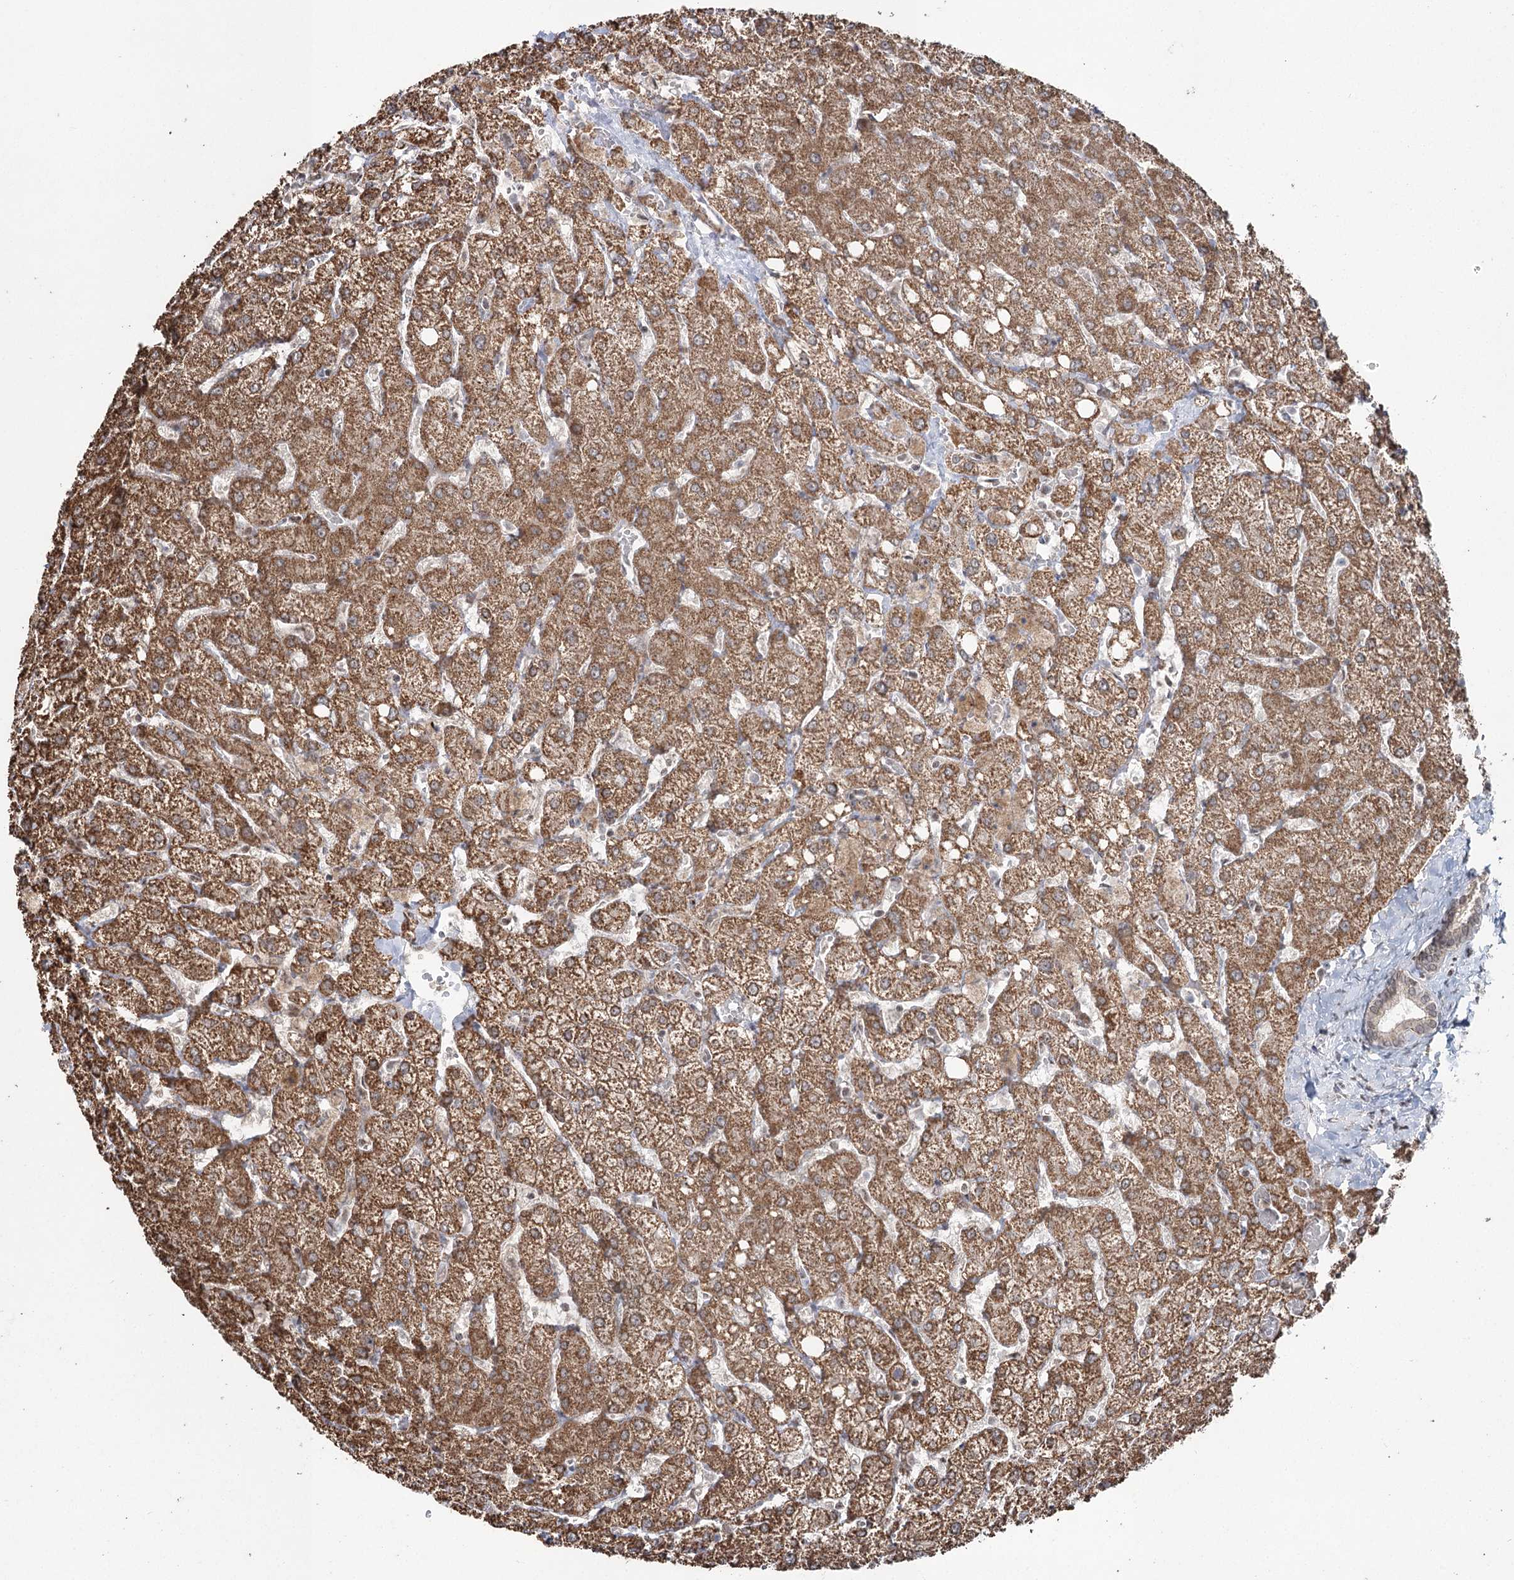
{"staining": {"intensity": "weak", "quantity": "25%-75%", "location": "cytoplasmic/membranous"}, "tissue": "liver", "cell_type": "Cholangiocytes", "image_type": "normal", "snomed": [{"axis": "morphology", "description": "Normal tissue, NOS"}, {"axis": "topography", "description": "Liver"}], "caption": "Protein positivity by immunohistochemistry shows weak cytoplasmic/membranous staining in about 25%-75% of cholangiocytes in normal liver. The protein of interest is shown in brown color, while the nuclei are stained blue.", "gene": "PDHX", "patient": {"sex": "female", "age": 54}}